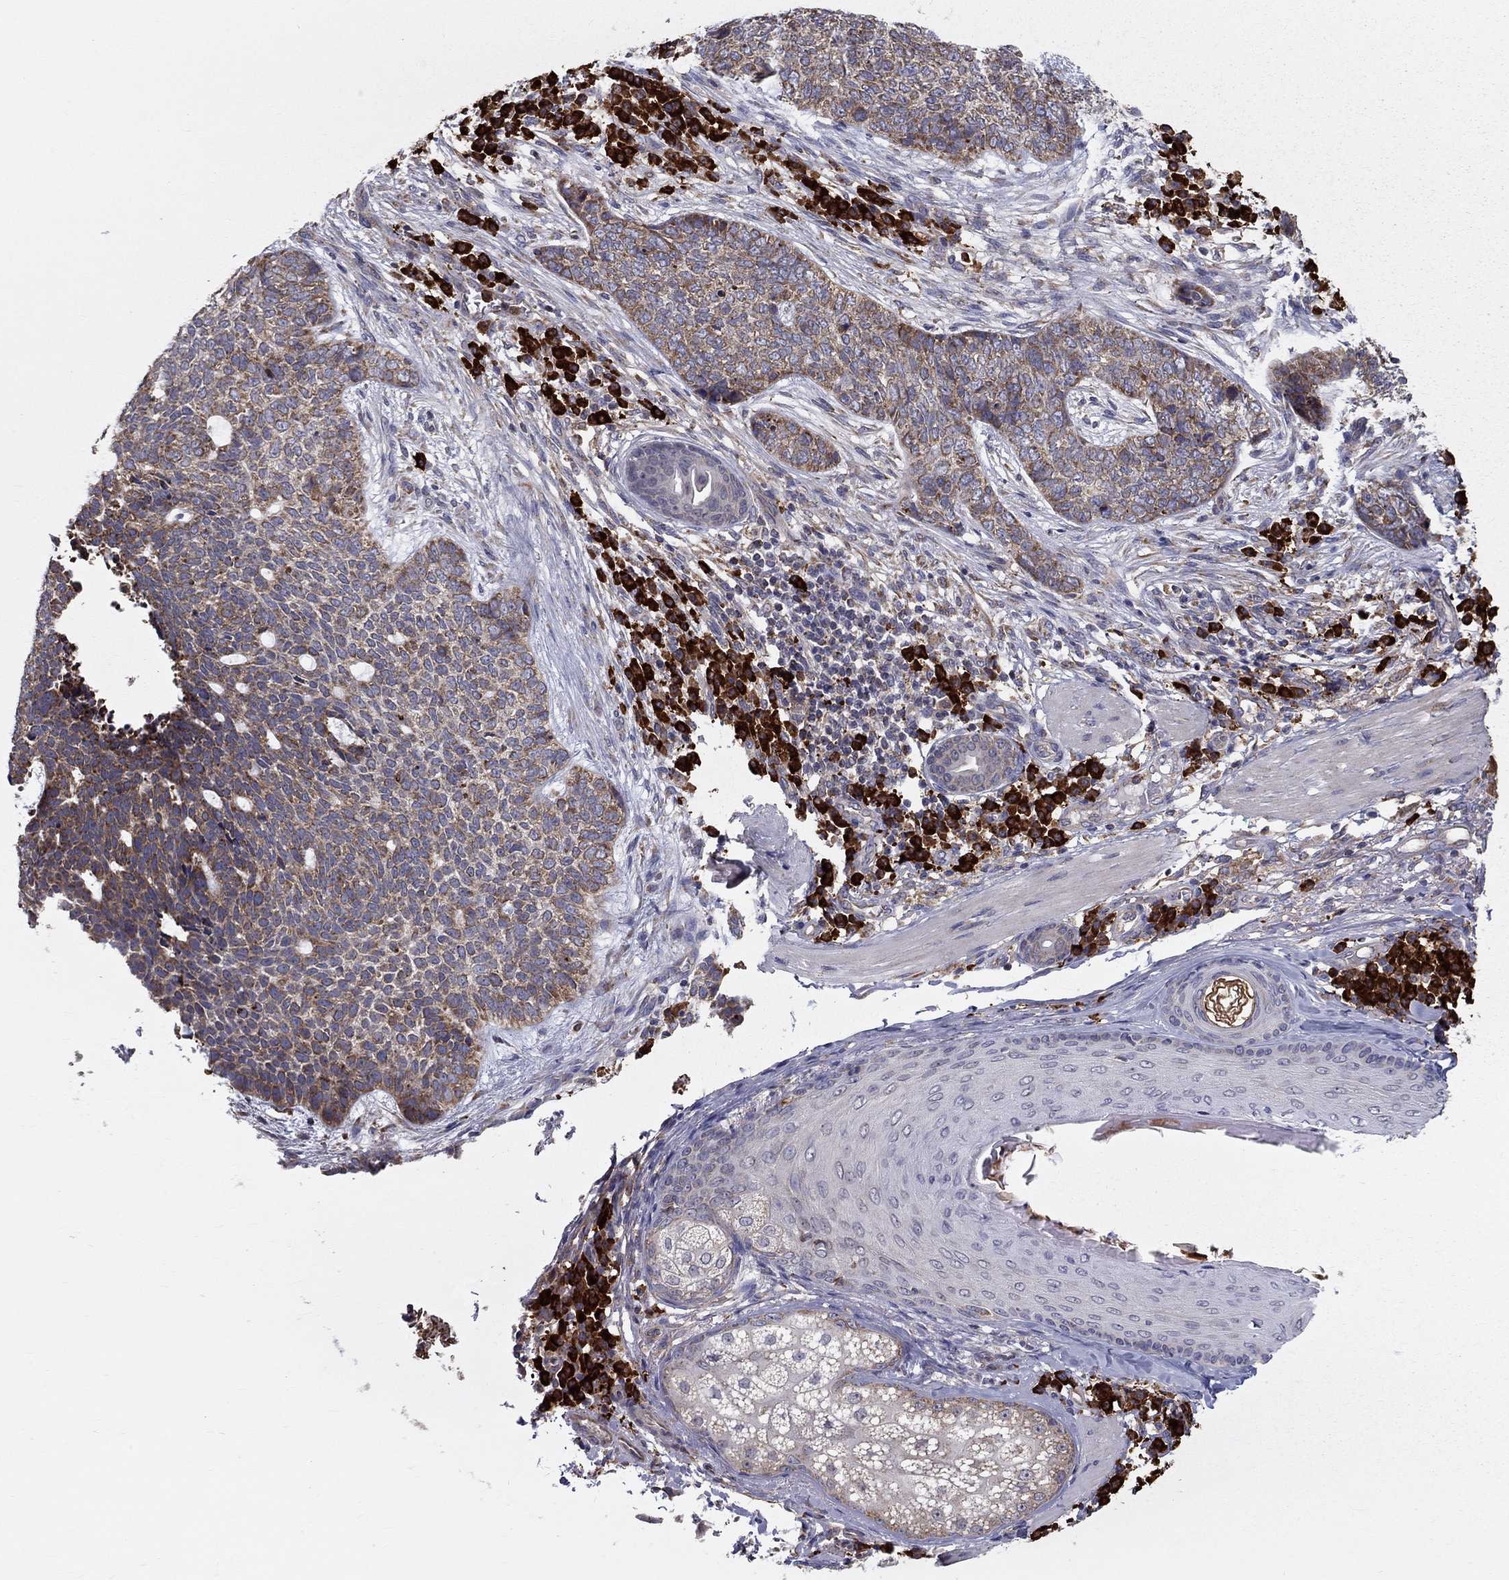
{"staining": {"intensity": "moderate", "quantity": "25%-75%", "location": "cytoplasmic/membranous"}, "tissue": "skin cancer", "cell_type": "Tumor cells", "image_type": "cancer", "snomed": [{"axis": "morphology", "description": "Basal cell carcinoma"}, {"axis": "topography", "description": "Skin"}], "caption": "Immunohistochemical staining of human basal cell carcinoma (skin) shows medium levels of moderate cytoplasmic/membranous protein staining in about 25%-75% of tumor cells. (DAB = brown stain, brightfield microscopy at high magnification).", "gene": "PRDX4", "patient": {"sex": "female", "age": 69}}